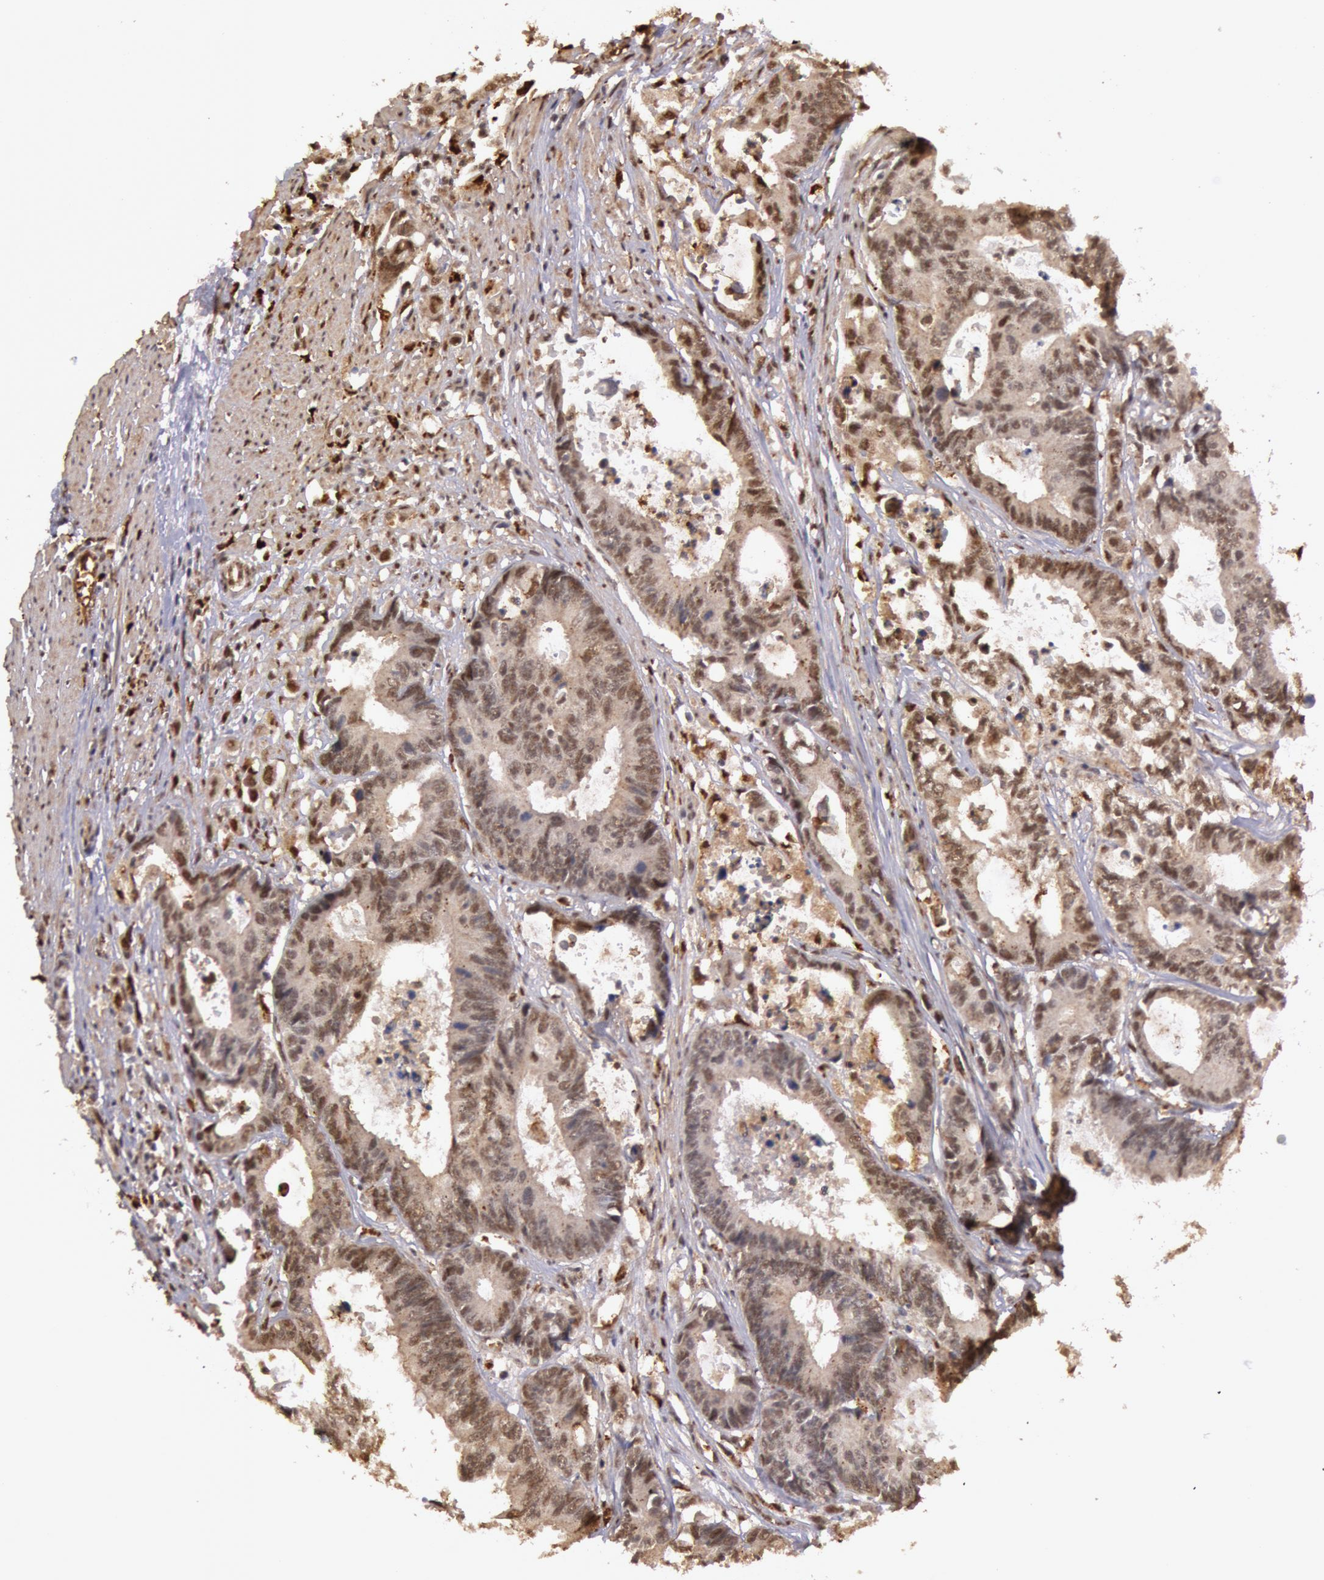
{"staining": {"intensity": "weak", "quantity": ">75%", "location": "nuclear"}, "tissue": "colorectal cancer", "cell_type": "Tumor cells", "image_type": "cancer", "snomed": [{"axis": "morphology", "description": "Adenocarcinoma, NOS"}, {"axis": "topography", "description": "Rectum"}], "caption": "Immunohistochemistry image of human colorectal adenocarcinoma stained for a protein (brown), which demonstrates low levels of weak nuclear positivity in about >75% of tumor cells.", "gene": "LIG4", "patient": {"sex": "female", "age": 98}}